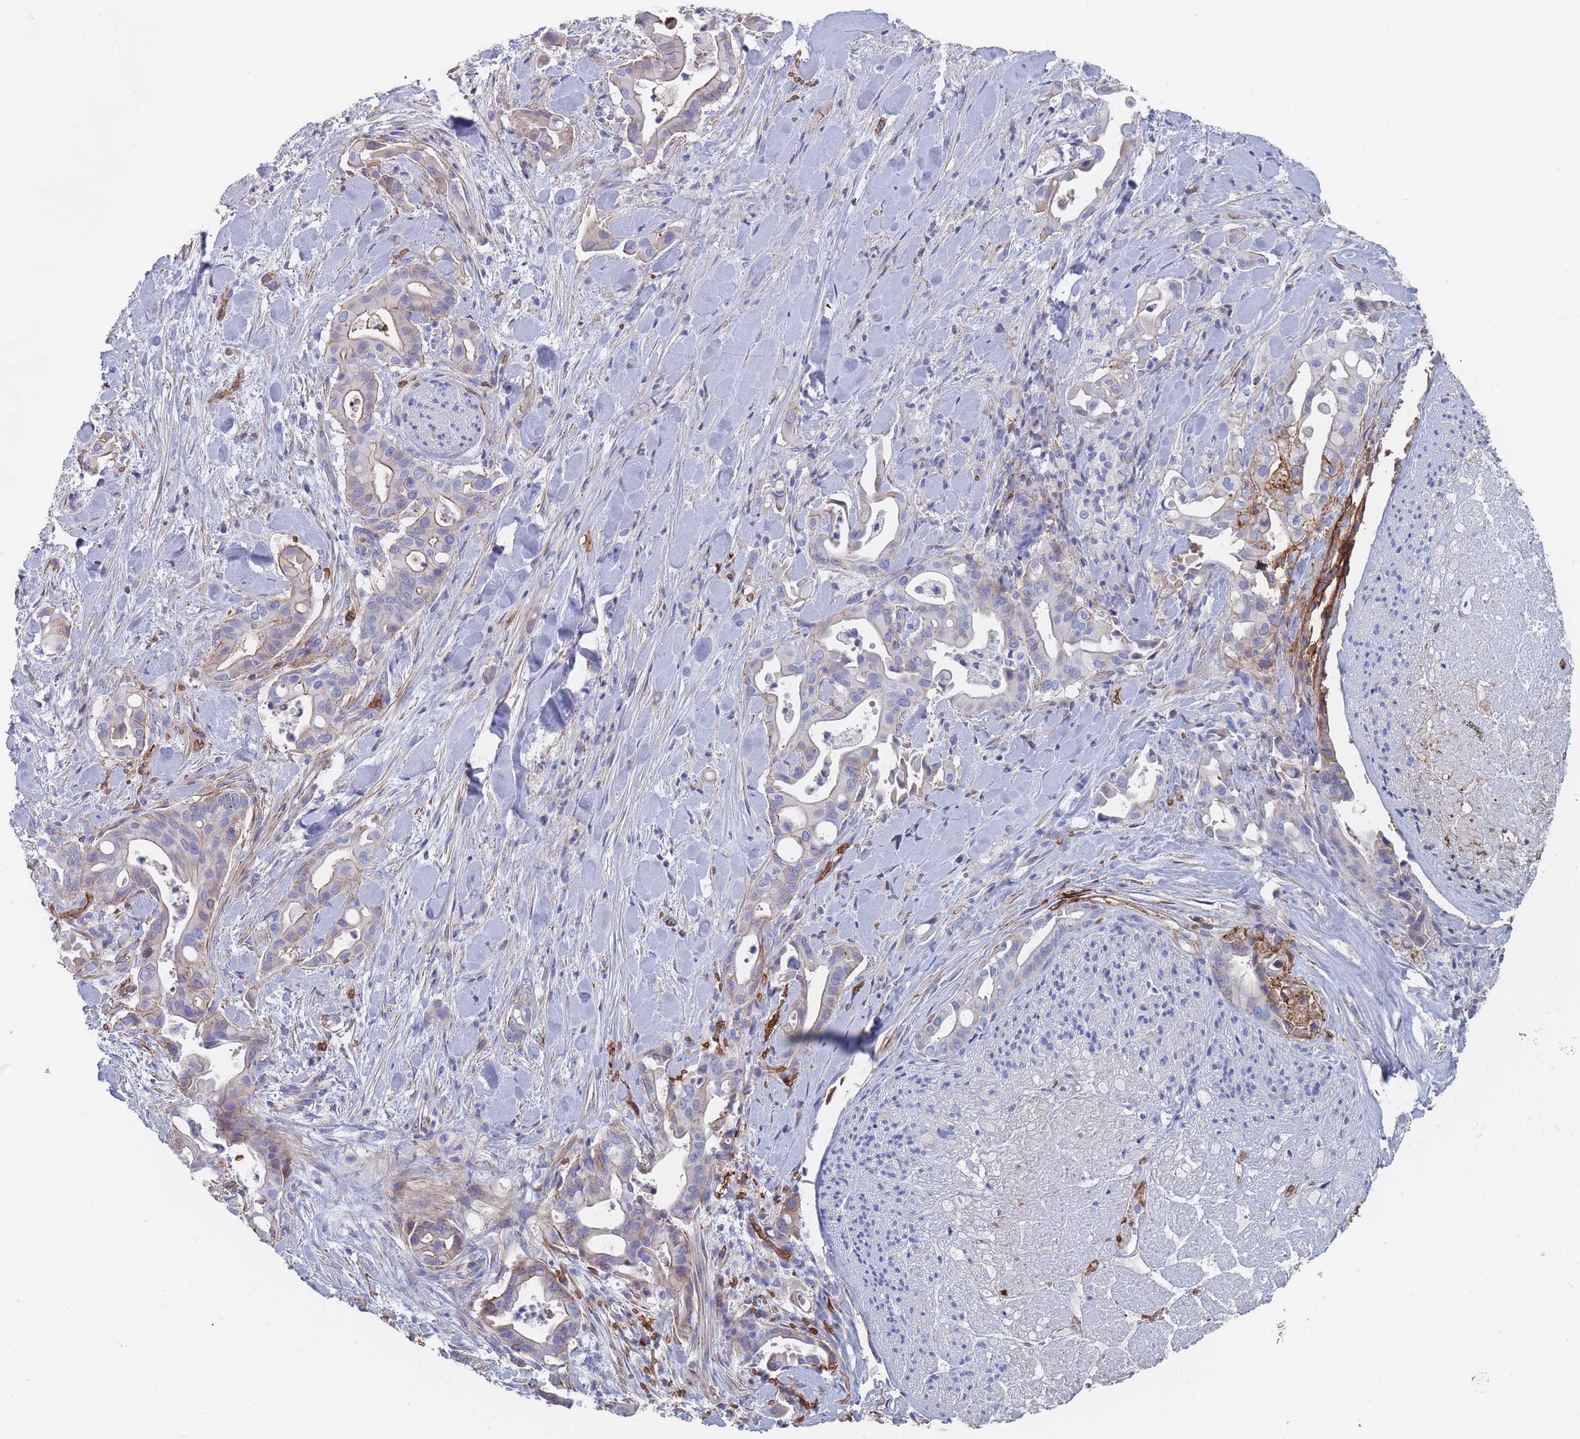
{"staining": {"intensity": "weak", "quantity": "<25%", "location": "cytoplasmic/membranous"}, "tissue": "liver cancer", "cell_type": "Tumor cells", "image_type": "cancer", "snomed": [{"axis": "morphology", "description": "Cholangiocarcinoma"}, {"axis": "topography", "description": "Liver"}], "caption": "Immunohistochemistry (IHC) photomicrograph of neoplastic tissue: liver cholangiocarcinoma stained with DAB (3,3'-diaminobenzidine) shows no significant protein positivity in tumor cells.", "gene": "SLC2A1", "patient": {"sex": "female", "age": 68}}